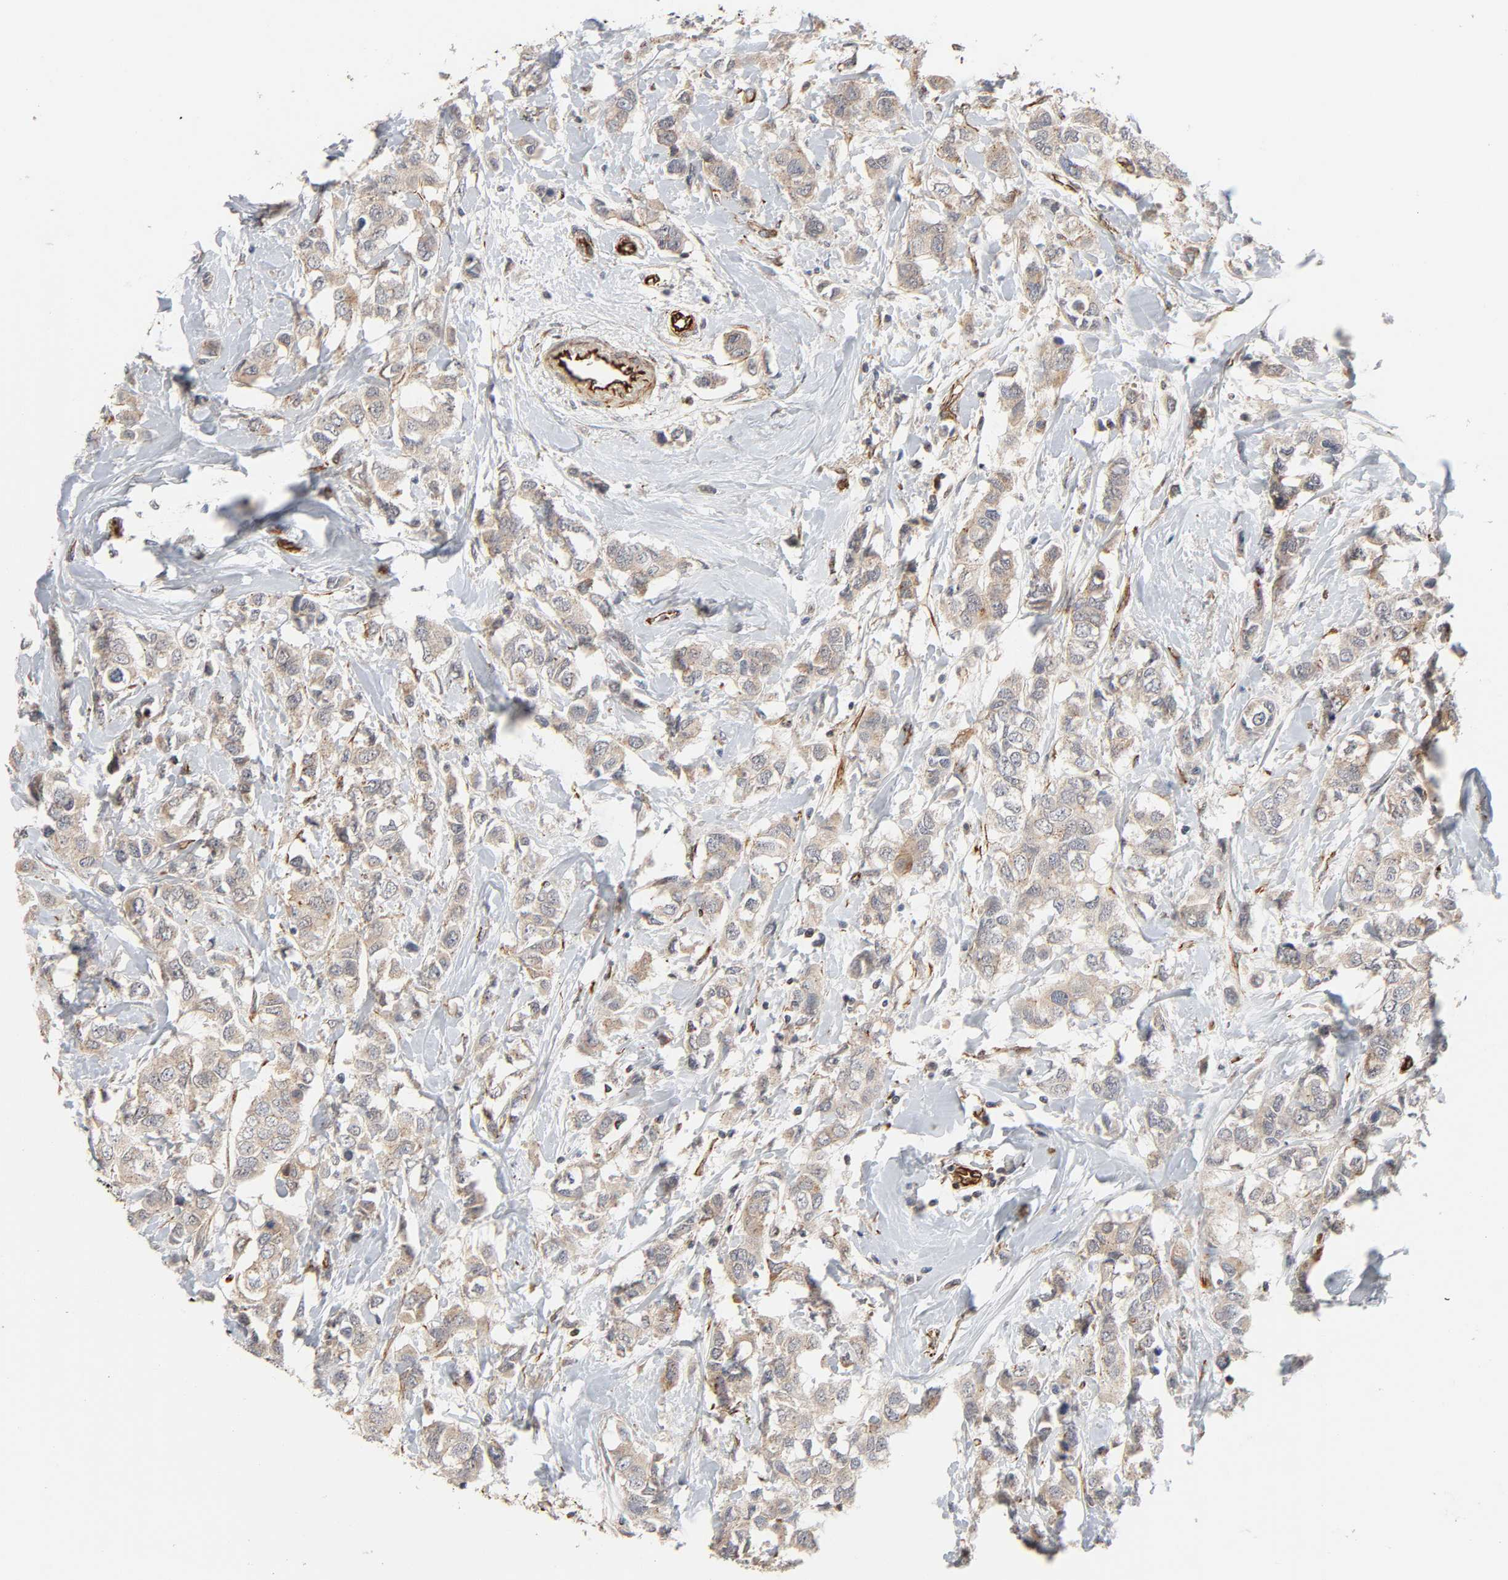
{"staining": {"intensity": "weak", "quantity": ">75%", "location": "cytoplasmic/membranous"}, "tissue": "breast cancer", "cell_type": "Tumor cells", "image_type": "cancer", "snomed": [{"axis": "morphology", "description": "Duct carcinoma"}, {"axis": "topography", "description": "Breast"}], "caption": "This is an image of immunohistochemistry (IHC) staining of breast infiltrating ductal carcinoma, which shows weak expression in the cytoplasmic/membranous of tumor cells.", "gene": "REEP6", "patient": {"sex": "female", "age": 50}}